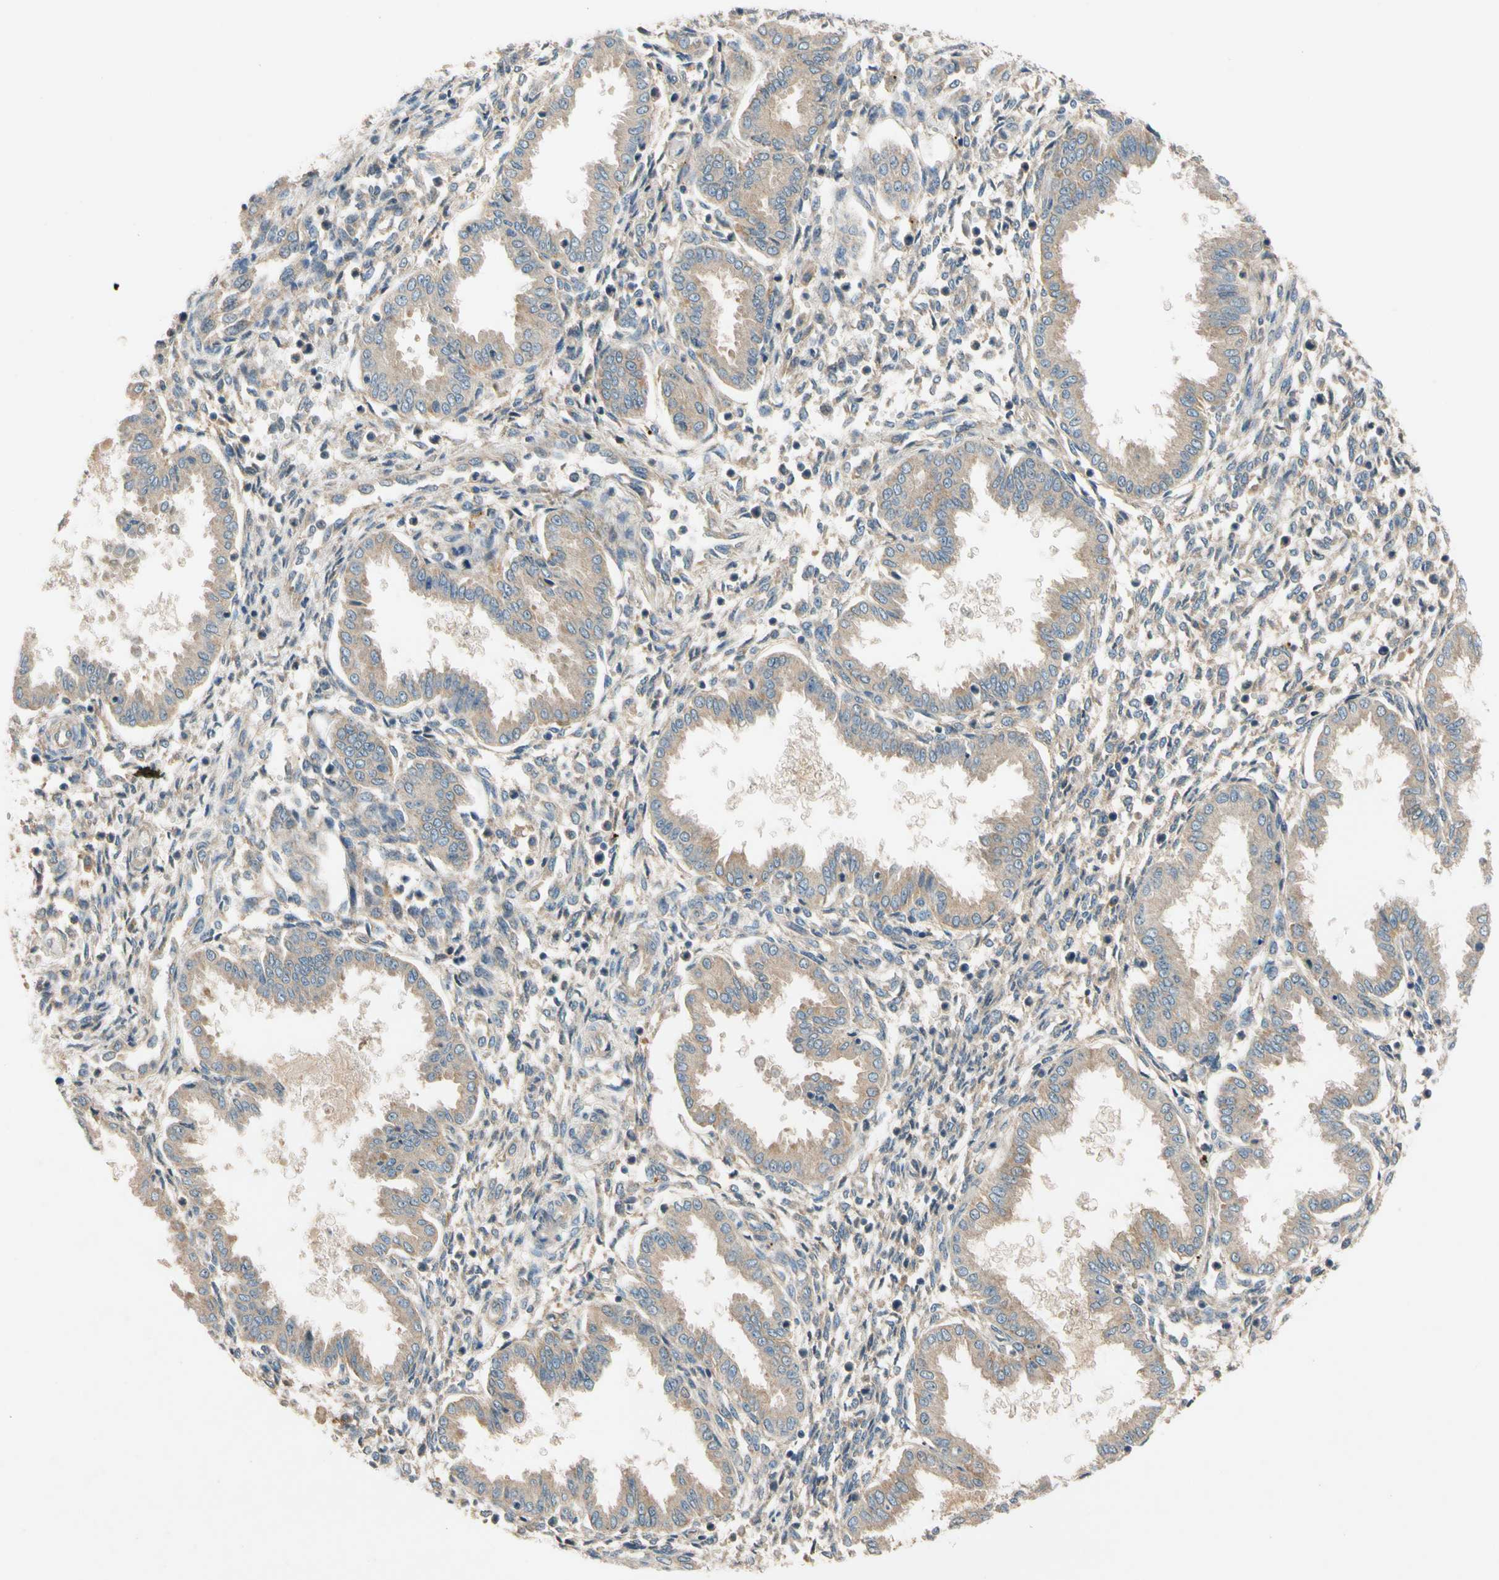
{"staining": {"intensity": "weak", "quantity": "25%-75%", "location": "cytoplasmic/membranous"}, "tissue": "endometrium", "cell_type": "Cells in endometrial stroma", "image_type": "normal", "snomed": [{"axis": "morphology", "description": "Normal tissue, NOS"}, {"axis": "topography", "description": "Endometrium"}], "caption": "Endometrium stained with DAB (3,3'-diaminobenzidine) immunohistochemistry (IHC) demonstrates low levels of weak cytoplasmic/membranous expression in approximately 25%-75% of cells in endometrial stroma.", "gene": "USP12", "patient": {"sex": "female", "age": 33}}